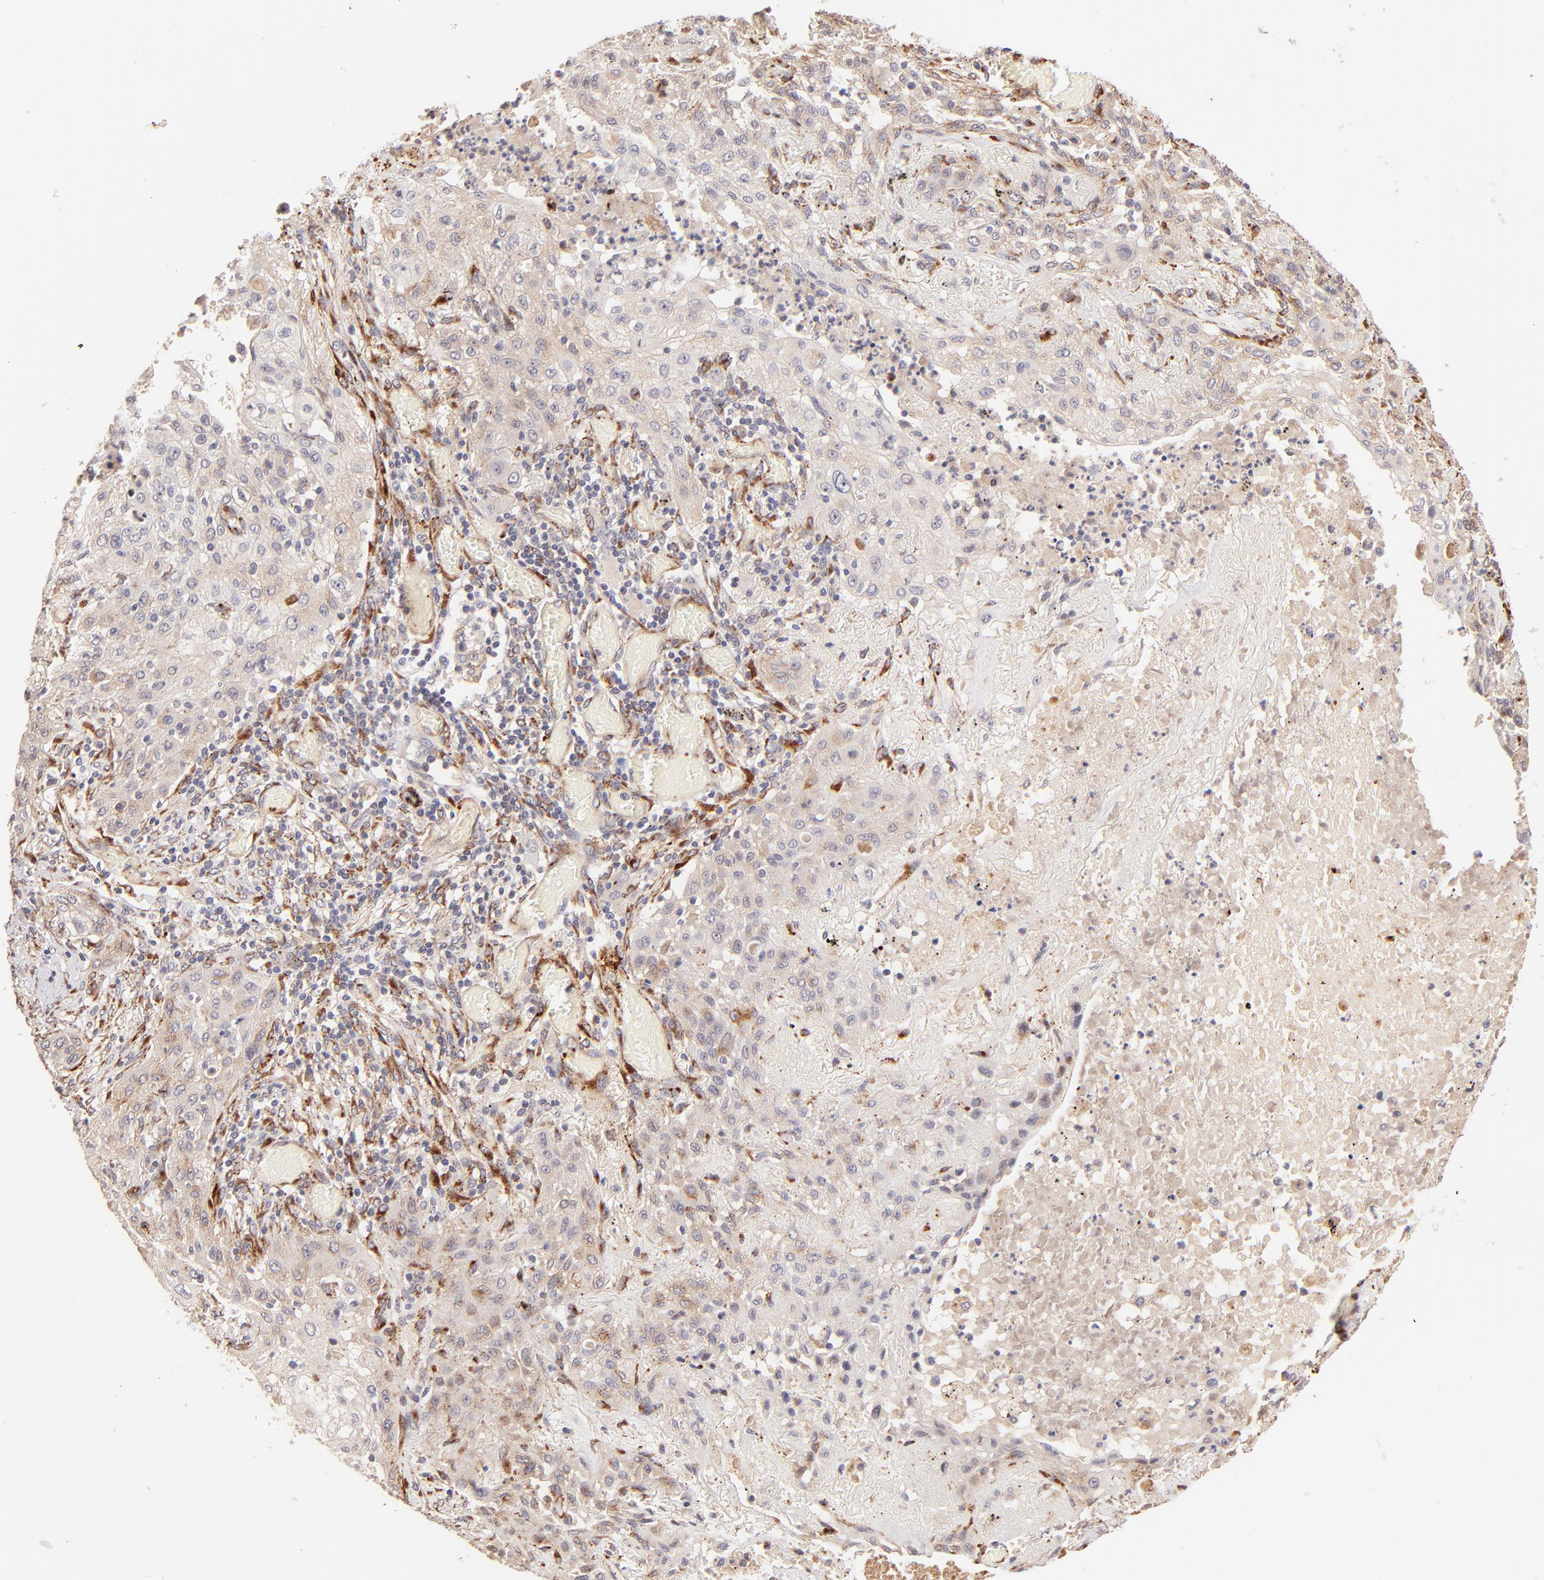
{"staining": {"intensity": "weak", "quantity": "25%-75%", "location": "cytoplasmic/membranous"}, "tissue": "lung cancer", "cell_type": "Tumor cells", "image_type": "cancer", "snomed": [{"axis": "morphology", "description": "Squamous cell carcinoma, NOS"}, {"axis": "topography", "description": "Lung"}], "caption": "About 25%-75% of tumor cells in lung cancer show weak cytoplasmic/membranous protein positivity as visualized by brown immunohistochemical staining.", "gene": "SPARC", "patient": {"sex": "female", "age": 47}}